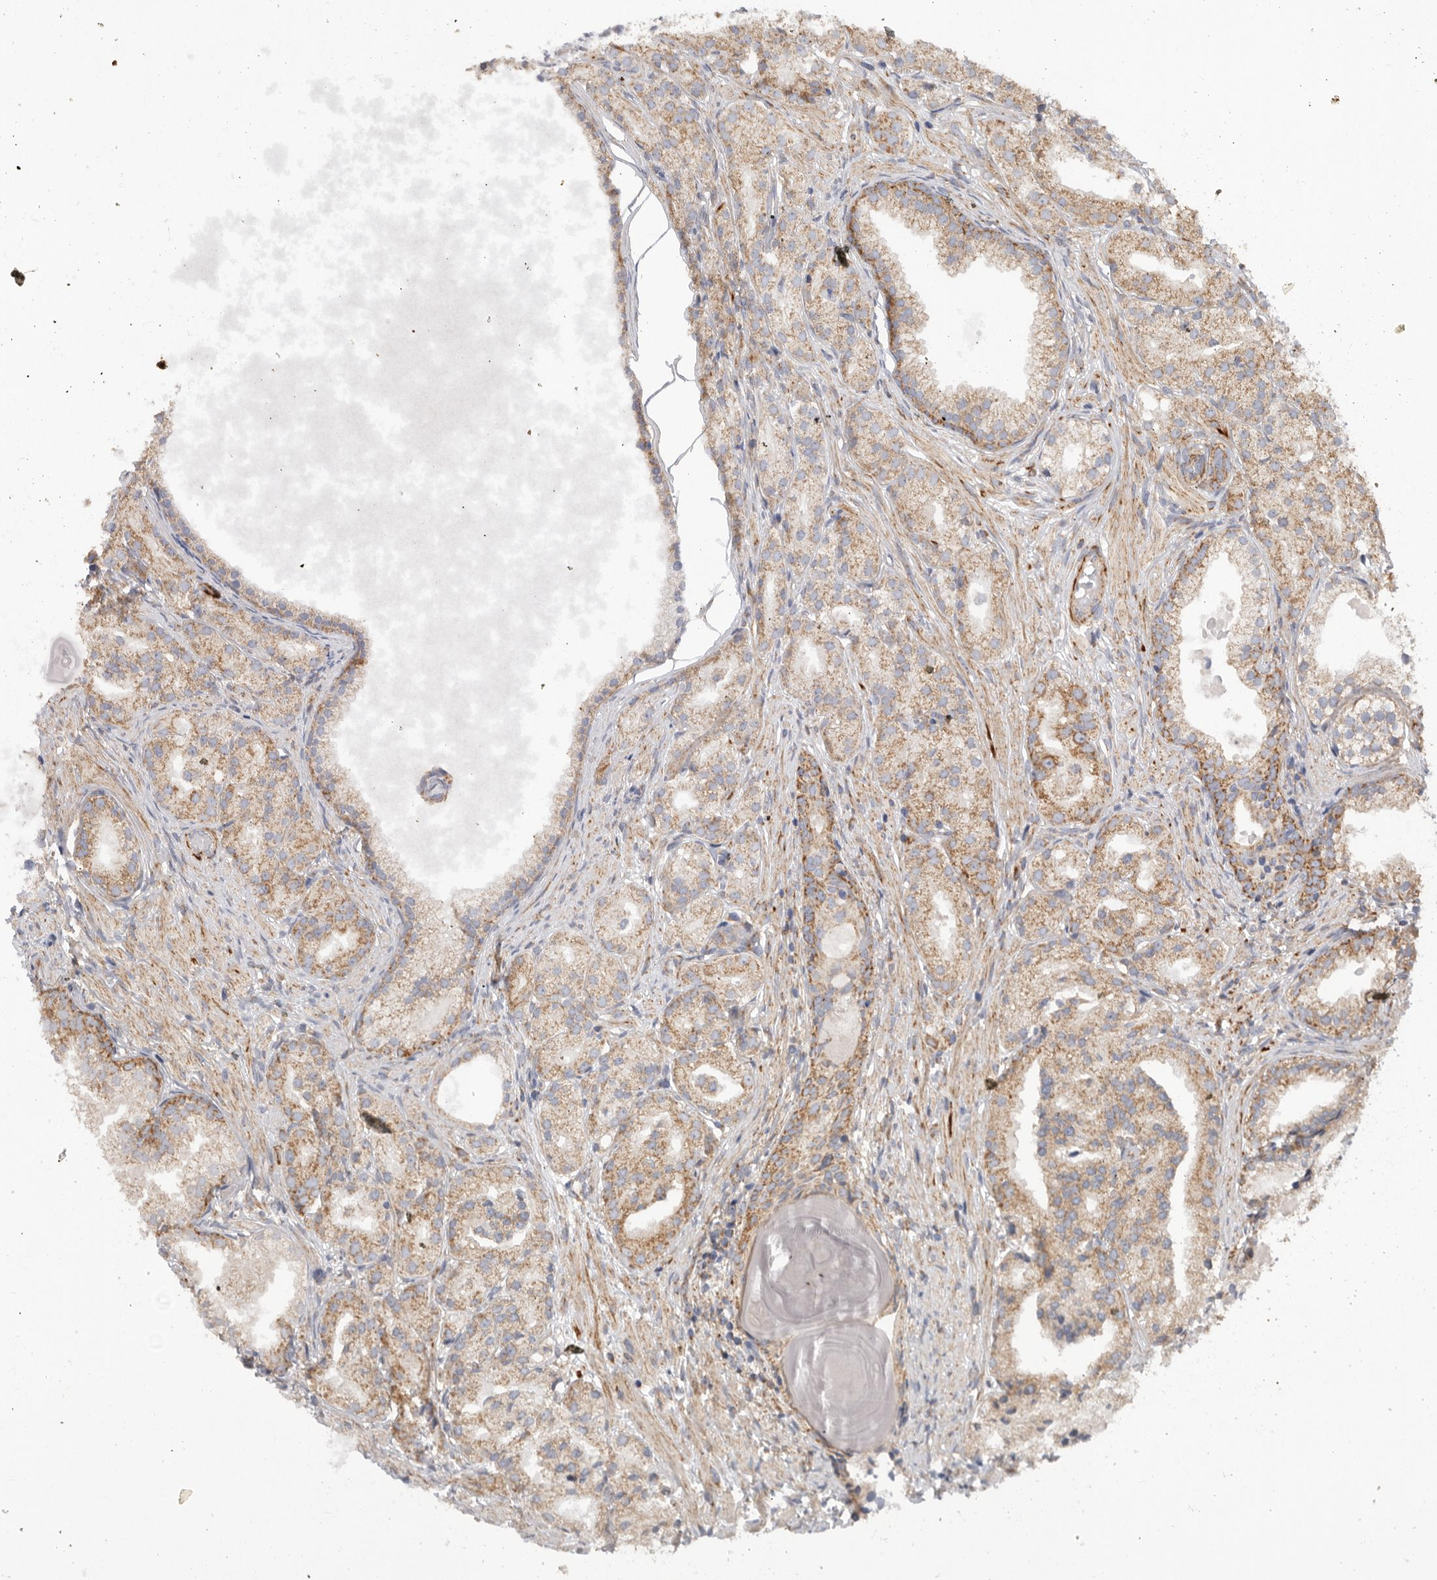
{"staining": {"intensity": "moderate", "quantity": ">75%", "location": "cytoplasmic/membranous"}, "tissue": "prostate cancer", "cell_type": "Tumor cells", "image_type": "cancer", "snomed": [{"axis": "morphology", "description": "Adenocarcinoma, Low grade"}, {"axis": "topography", "description": "Prostate"}], "caption": "IHC of human prostate cancer (adenocarcinoma (low-grade)) displays medium levels of moderate cytoplasmic/membranous expression in approximately >75% of tumor cells.", "gene": "MTFR1L", "patient": {"sex": "male", "age": 88}}